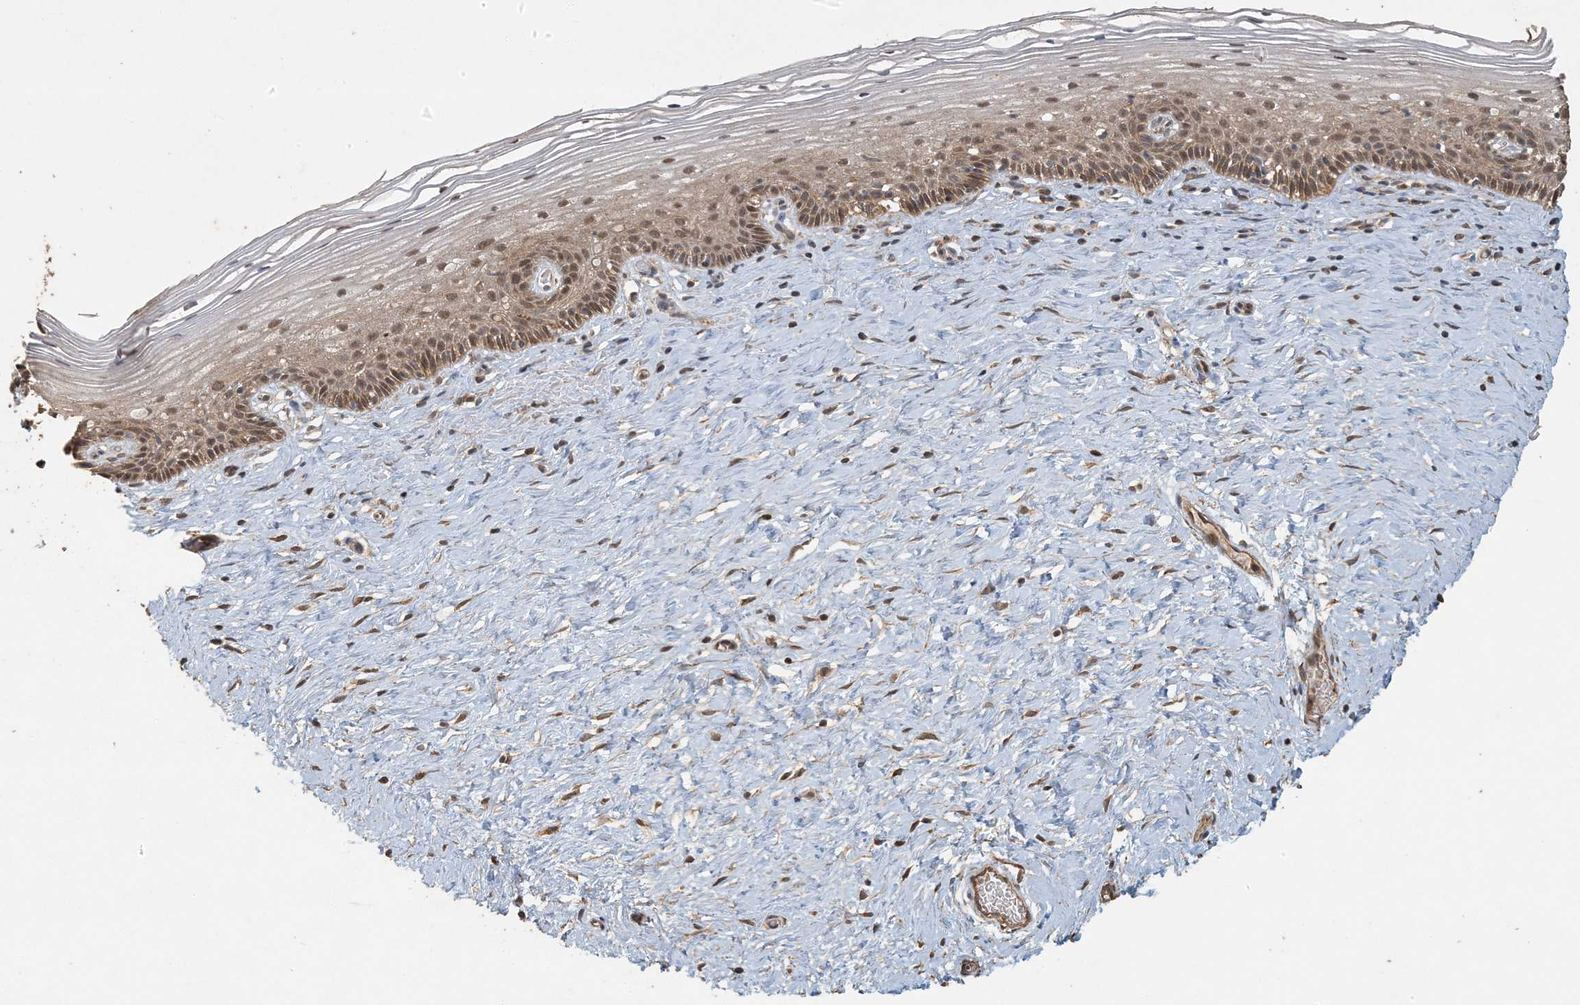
{"staining": {"intensity": "moderate", "quantity": ">75%", "location": "cytoplasmic/membranous"}, "tissue": "cervix", "cell_type": "Glandular cells", "image_type": "normal", "snomed": [{"axis": "morphology", "description": "Normal tissue, NOS"}, {"axis": "topography", "description": "Cervix"}], "caption": "Human cervix stained with a brown dye reveals moderate cytoplasmic/membranous positive positivity in approximately >75% of glandular cells.", "gene": "AK9", "patient": {"sex": "female", "age": 33}}